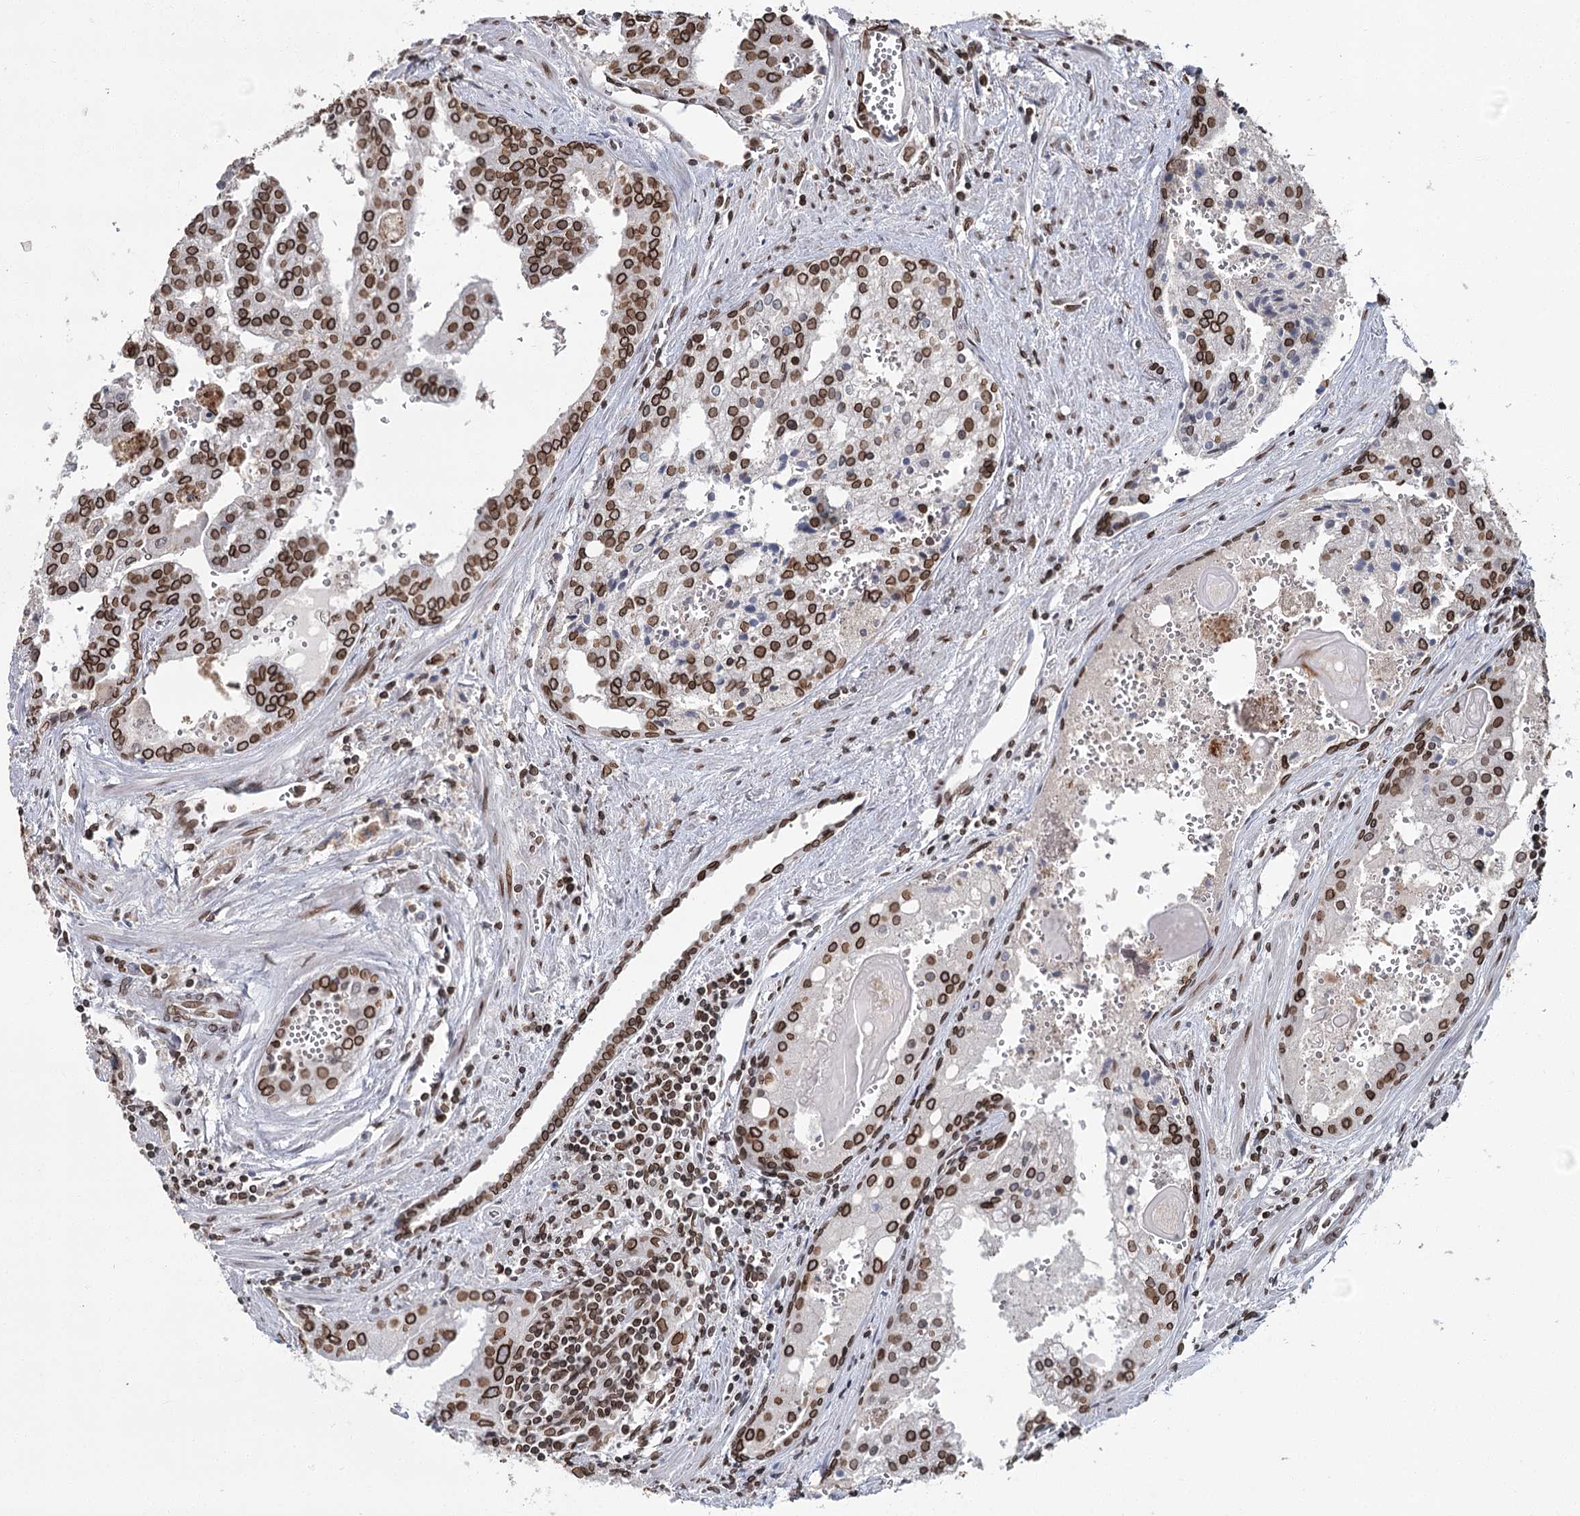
{"staining": {"intensity": "moderate", "quantity": "25%-75%", "location": "cytoplasmic/membranous,nuclear"}, "tissue": "prostate cancer", "cell_type": "Tumor cells", "image_type": "cancer", "snomed": [{"axis": "morphology", "description": "Adenocarcinoma, High grade"}, {"axis": "topography", "description": "Prostate"}], "caption": "Moderate cytoplasmic/membranous and nuclear protein positivity is present in about 25%-75% of tumor cells in high-grade adenocarcinoma (prostate).", "gene": "KIAA0930", "patient": {"sex": "male", "age": 68}}